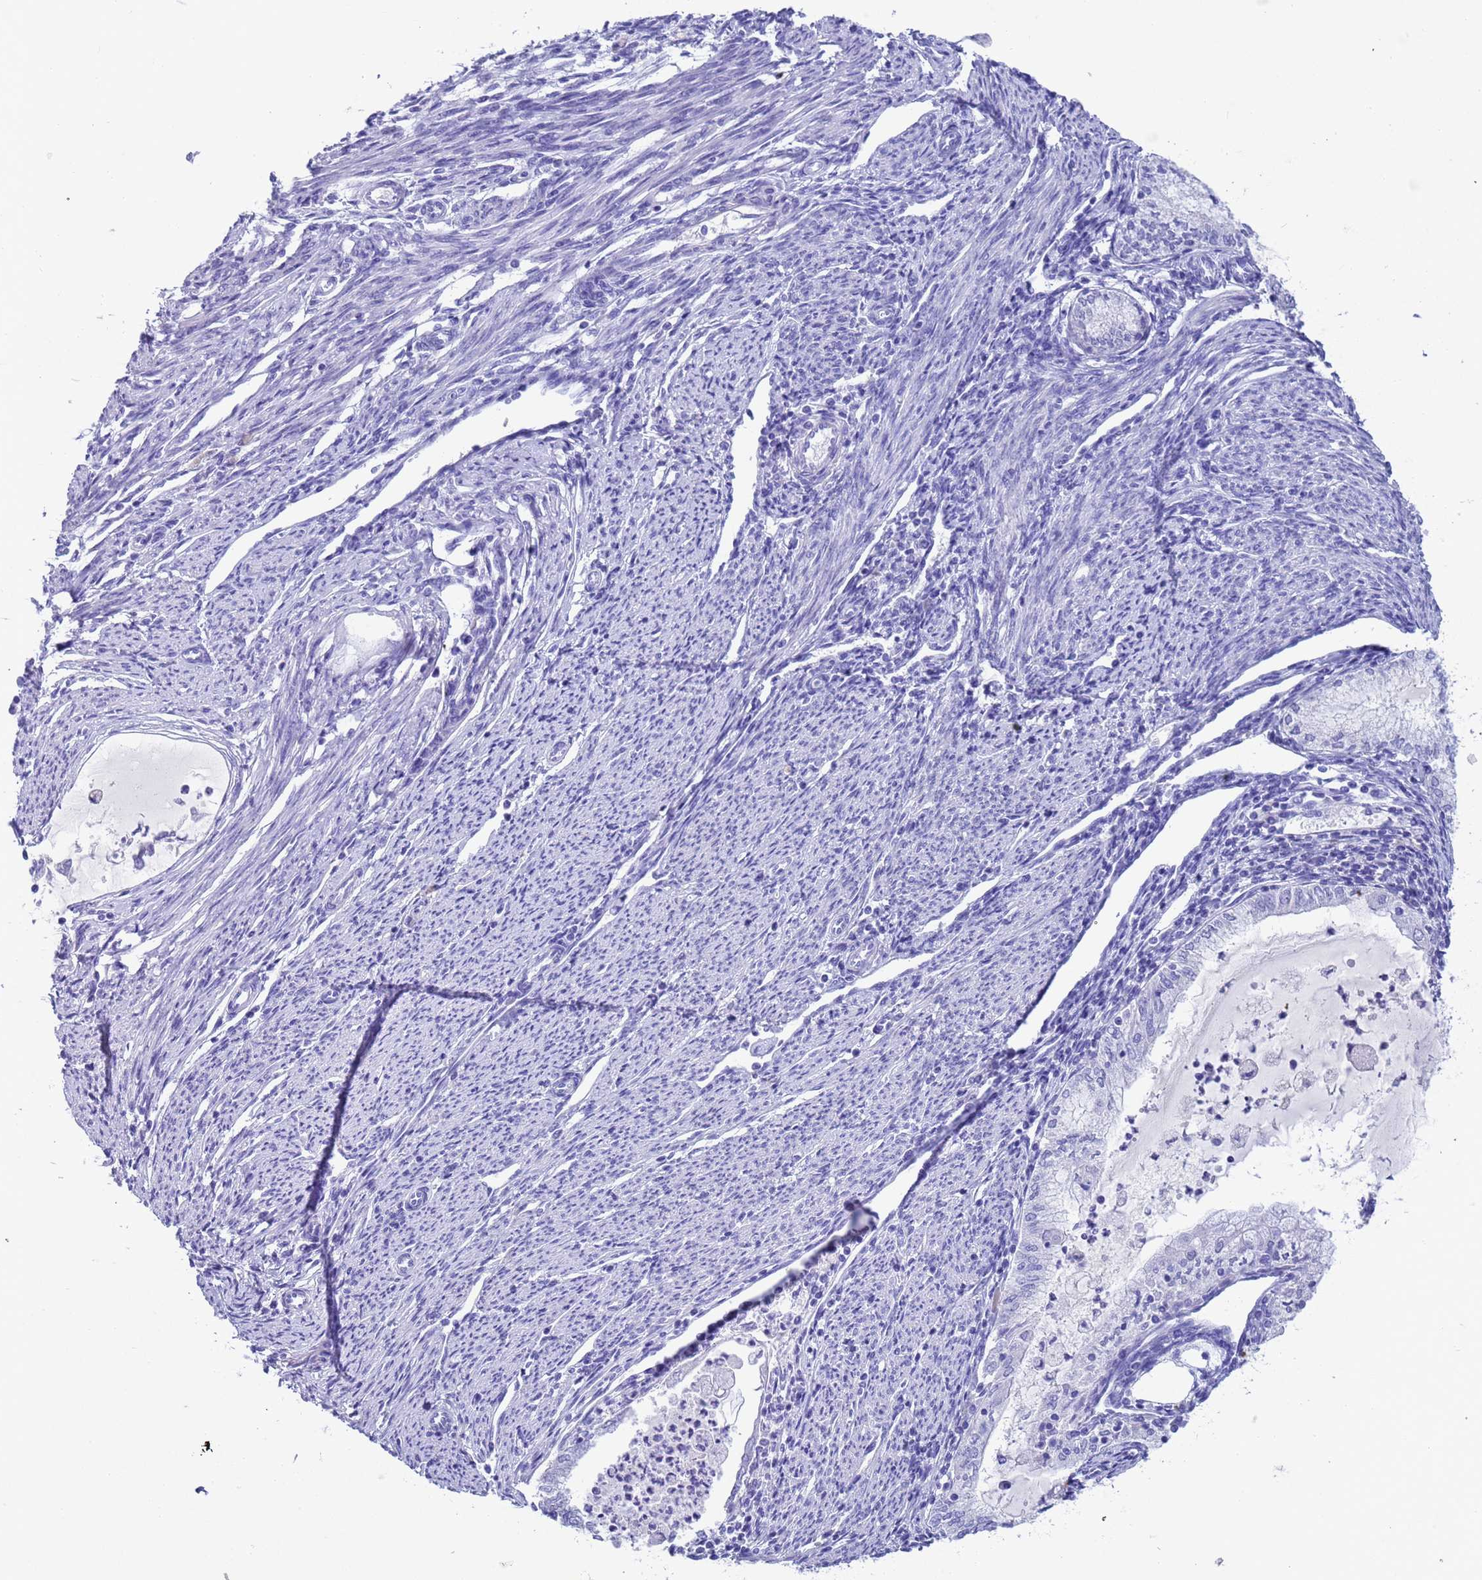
{"staining": {"intensity": "negative", "quantity": "none", "location": "none"}, "tissue": "endometrial cancer", "cell_type": "Tumor cells", "image_type": "cancer", "snomed": [{"axis": "morphology", "description": "Adenocarcinoma, NOS"}, {"axis": "topography", "description": "Endometrium"}], "caption": "IHC micrograph of endometrial cancer stained for a protein (brown), which demonstrates no positivity in tumor cells.", "gene": "CKM", "patient": {"sex": "female", "age": 79}}